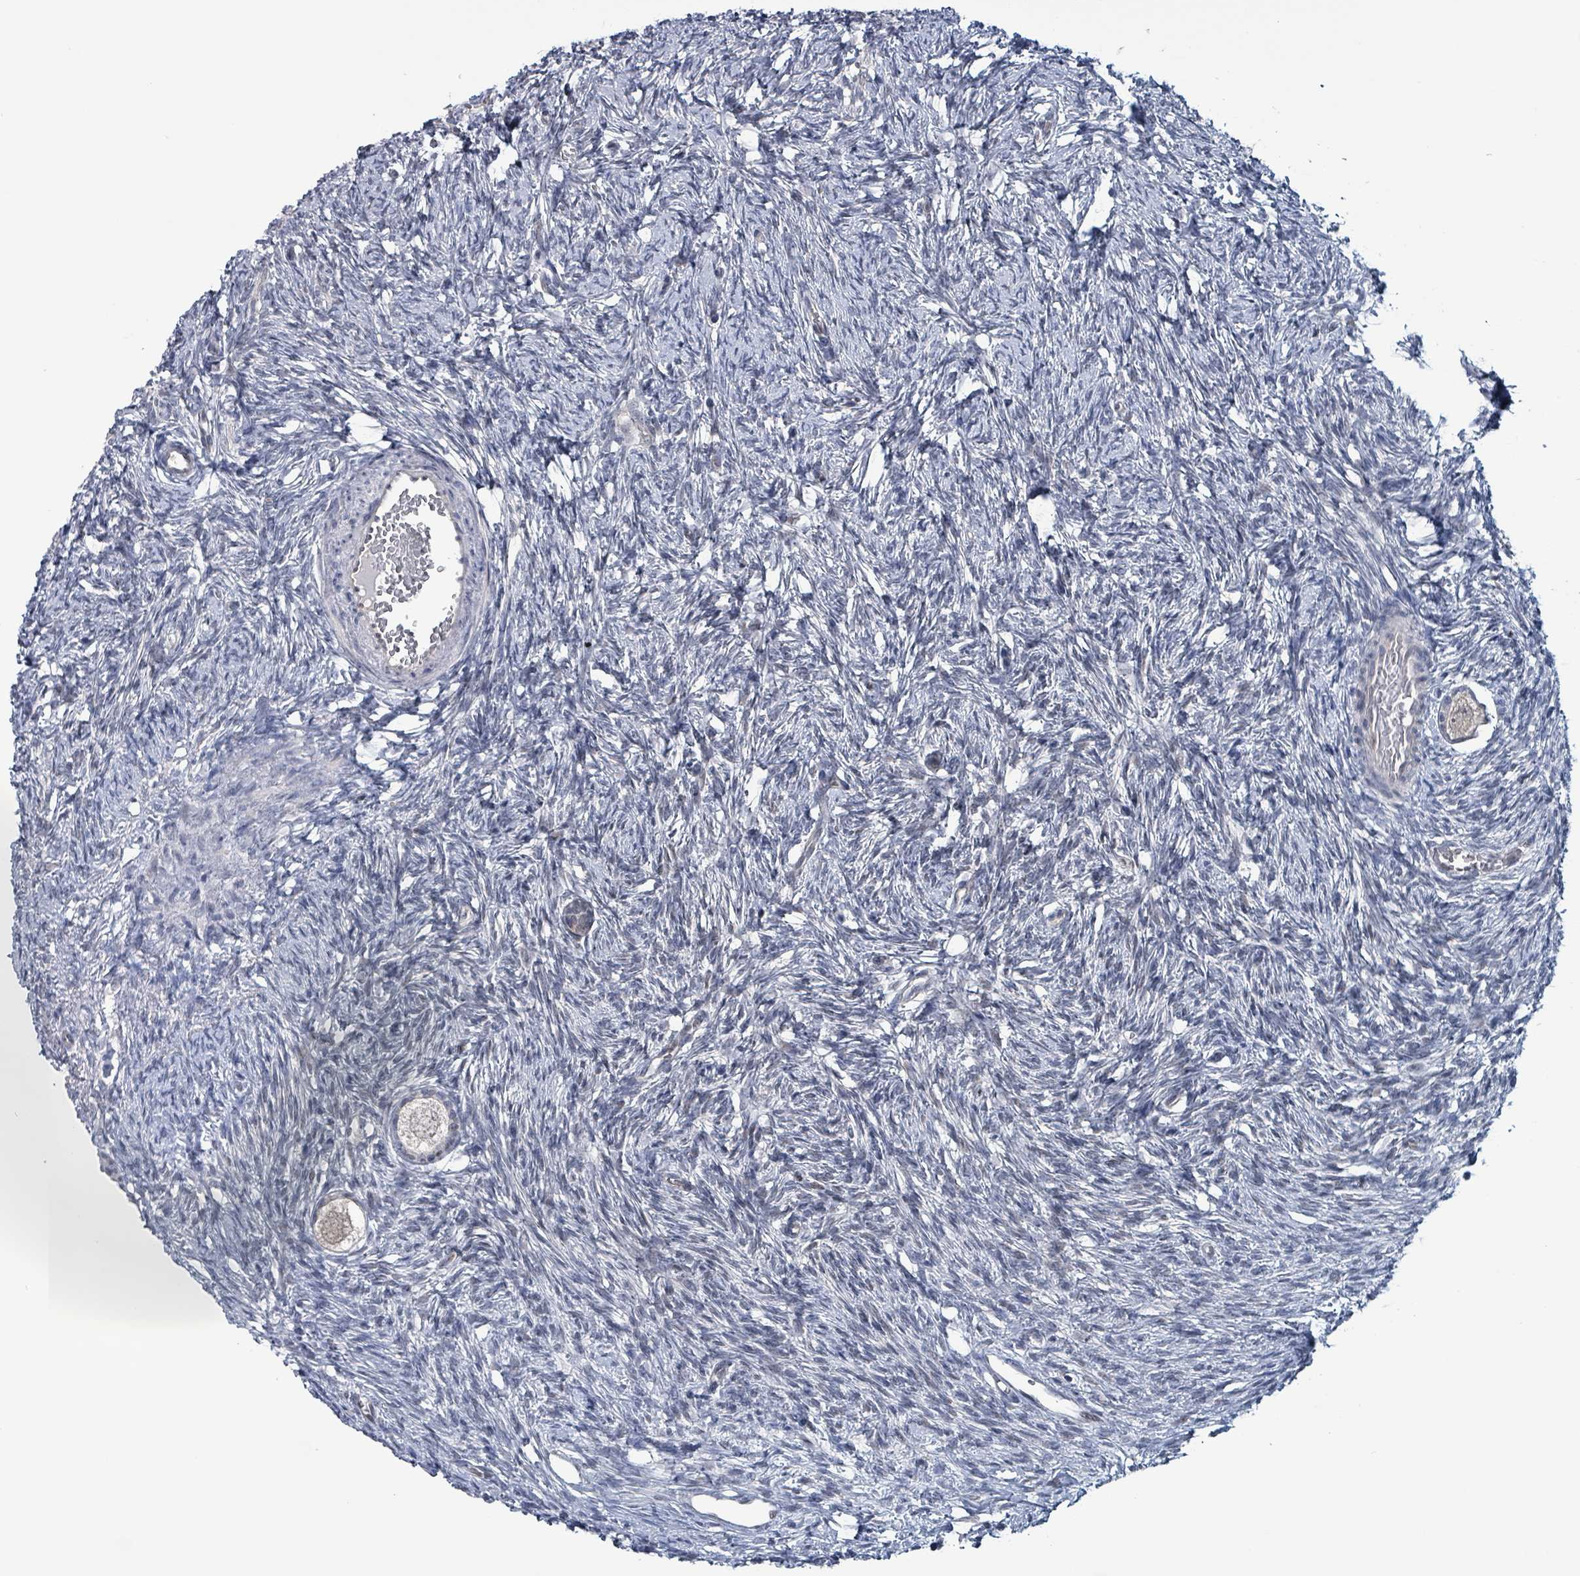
{"staining": {"intensity": "negative", "quantity": "none", "location": "none"}, "tissue": "ovary", "cell_type": "Follicle cells", "image_type": "normal", "snomed": [{"axis": "morphology", "description": "Normal tissue, NOS"}, {"axis": "topography", "description": "Ovary"}], "caption": "The IHC micrograph has no significant staining in follicle cells of ovary.", "gene": "BIVM", "patient": {"sex": "female", "age": 33}}